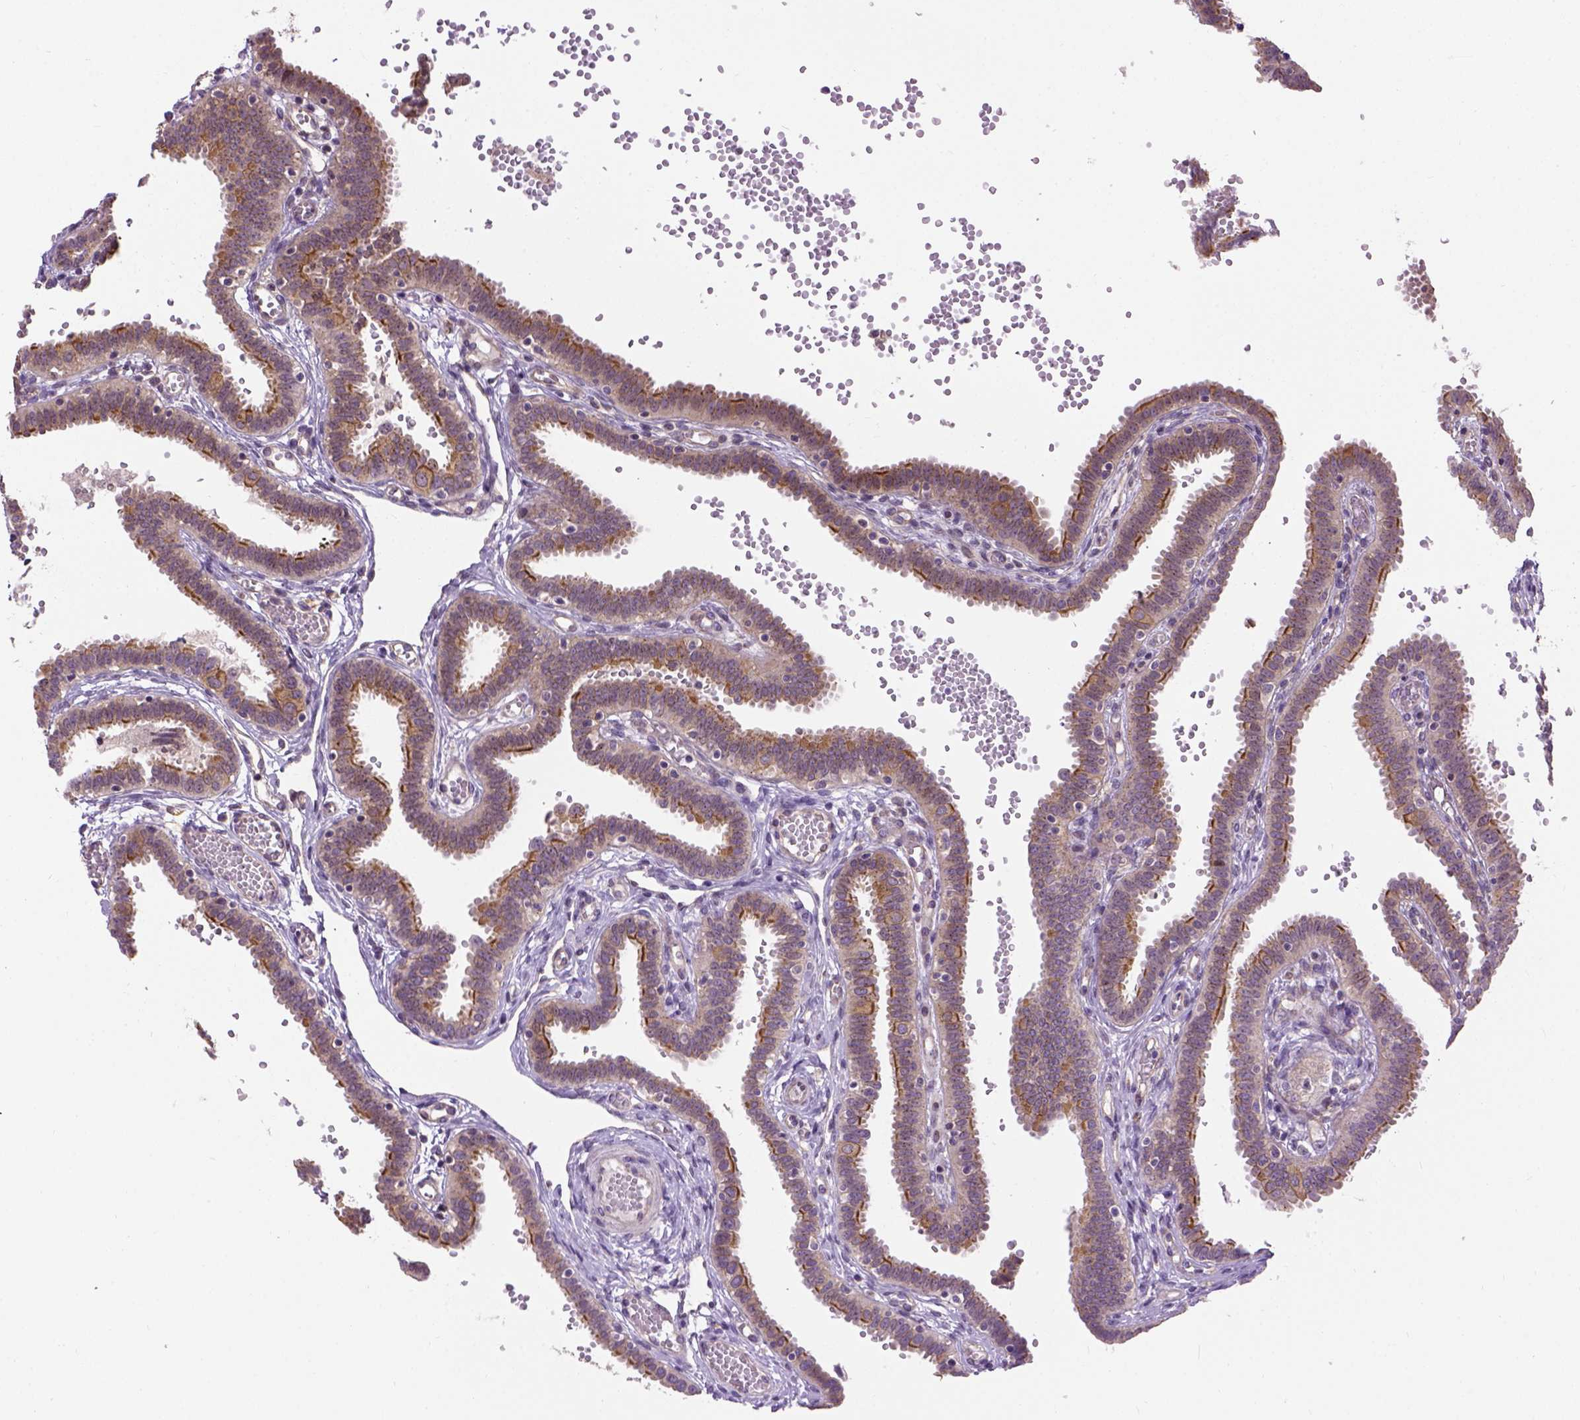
{"staining": {"intensity": "moderate", "quantity": "25%-75%", "location": "cytoplasmic/membranous"}, "tissue": "fallopian tube", "cell_type": "Glandular cells", "image_type": "normal", "snomed": [{"axis": "morphology", "description": "Normal tissue, NOS"}, {"axis": "topography", "description": "Fallopian tube"}], "caption": "Glandular cells exhibit moderate cytoplasmic/membranous expression in about 25%-75% of cells in normal fallopian tube. Using DAB (3,3'-diaminobenzidine) (brown) and hematoxylin (blue) stains, captured at high magnification using brightfield microscopy.", "gene": "KAZN", "patient": {"sex": "female", "age": 37}}